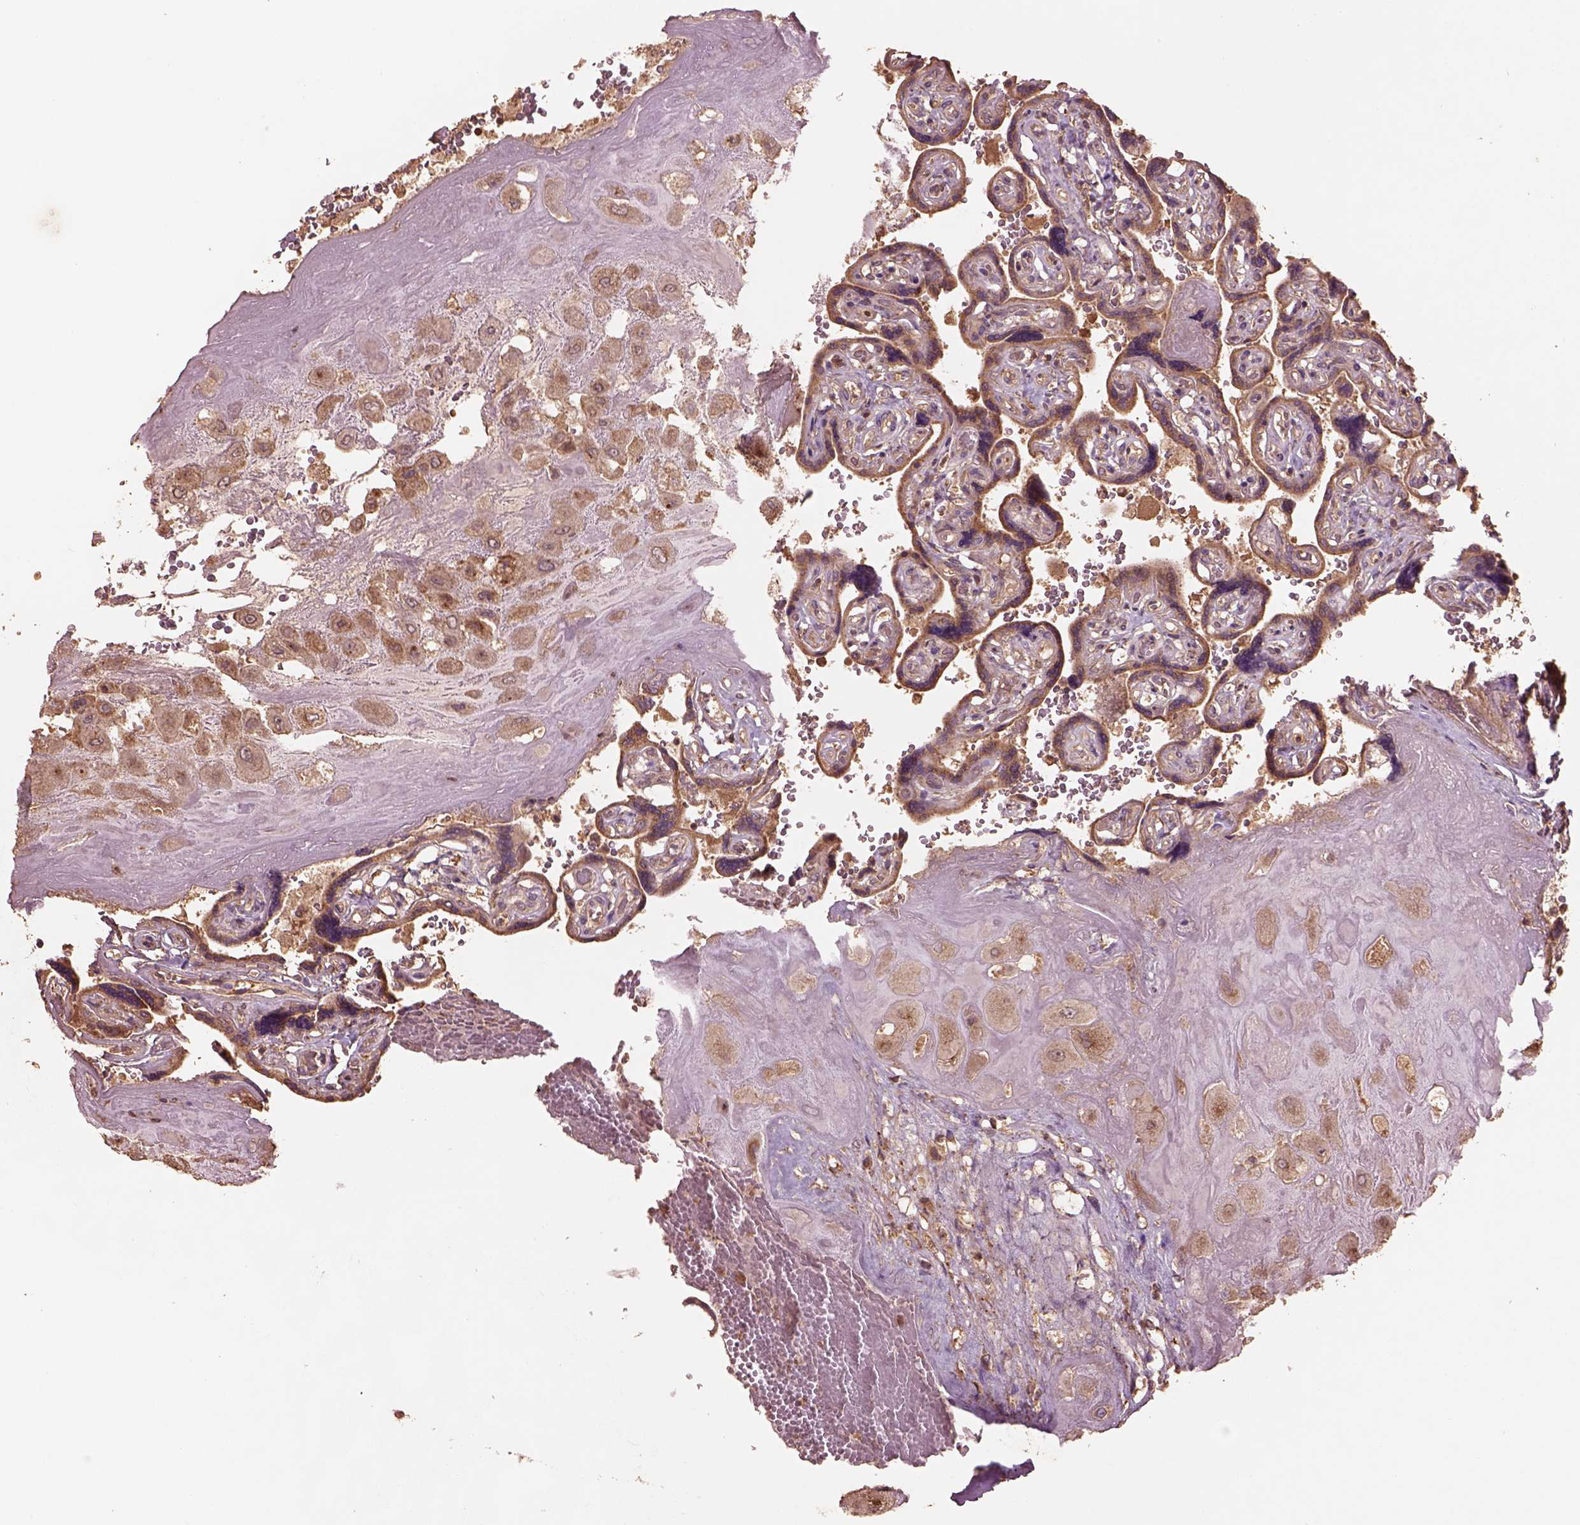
{"staining": {"intensity": "moderate", "quantity": ">75%", "location": "cytoplasmic/membranous"}, "tissue": "placenta", "cell_type": "Decidual cells", "image_type": "normal", "snomed": [{"axis": "morphology", "description": "Normal tissue, NOS"}, {"axis": "topography", "description": "Placenta"}], "caption": "About >75% of decidual cells in unremarkable placenta demonstrate moderate cytoplasmic/membranous protein expression as visualized by brown immunohistochemical staining.", "gene": "TRADD", "patient": {"sex": "female", "age": 32}}